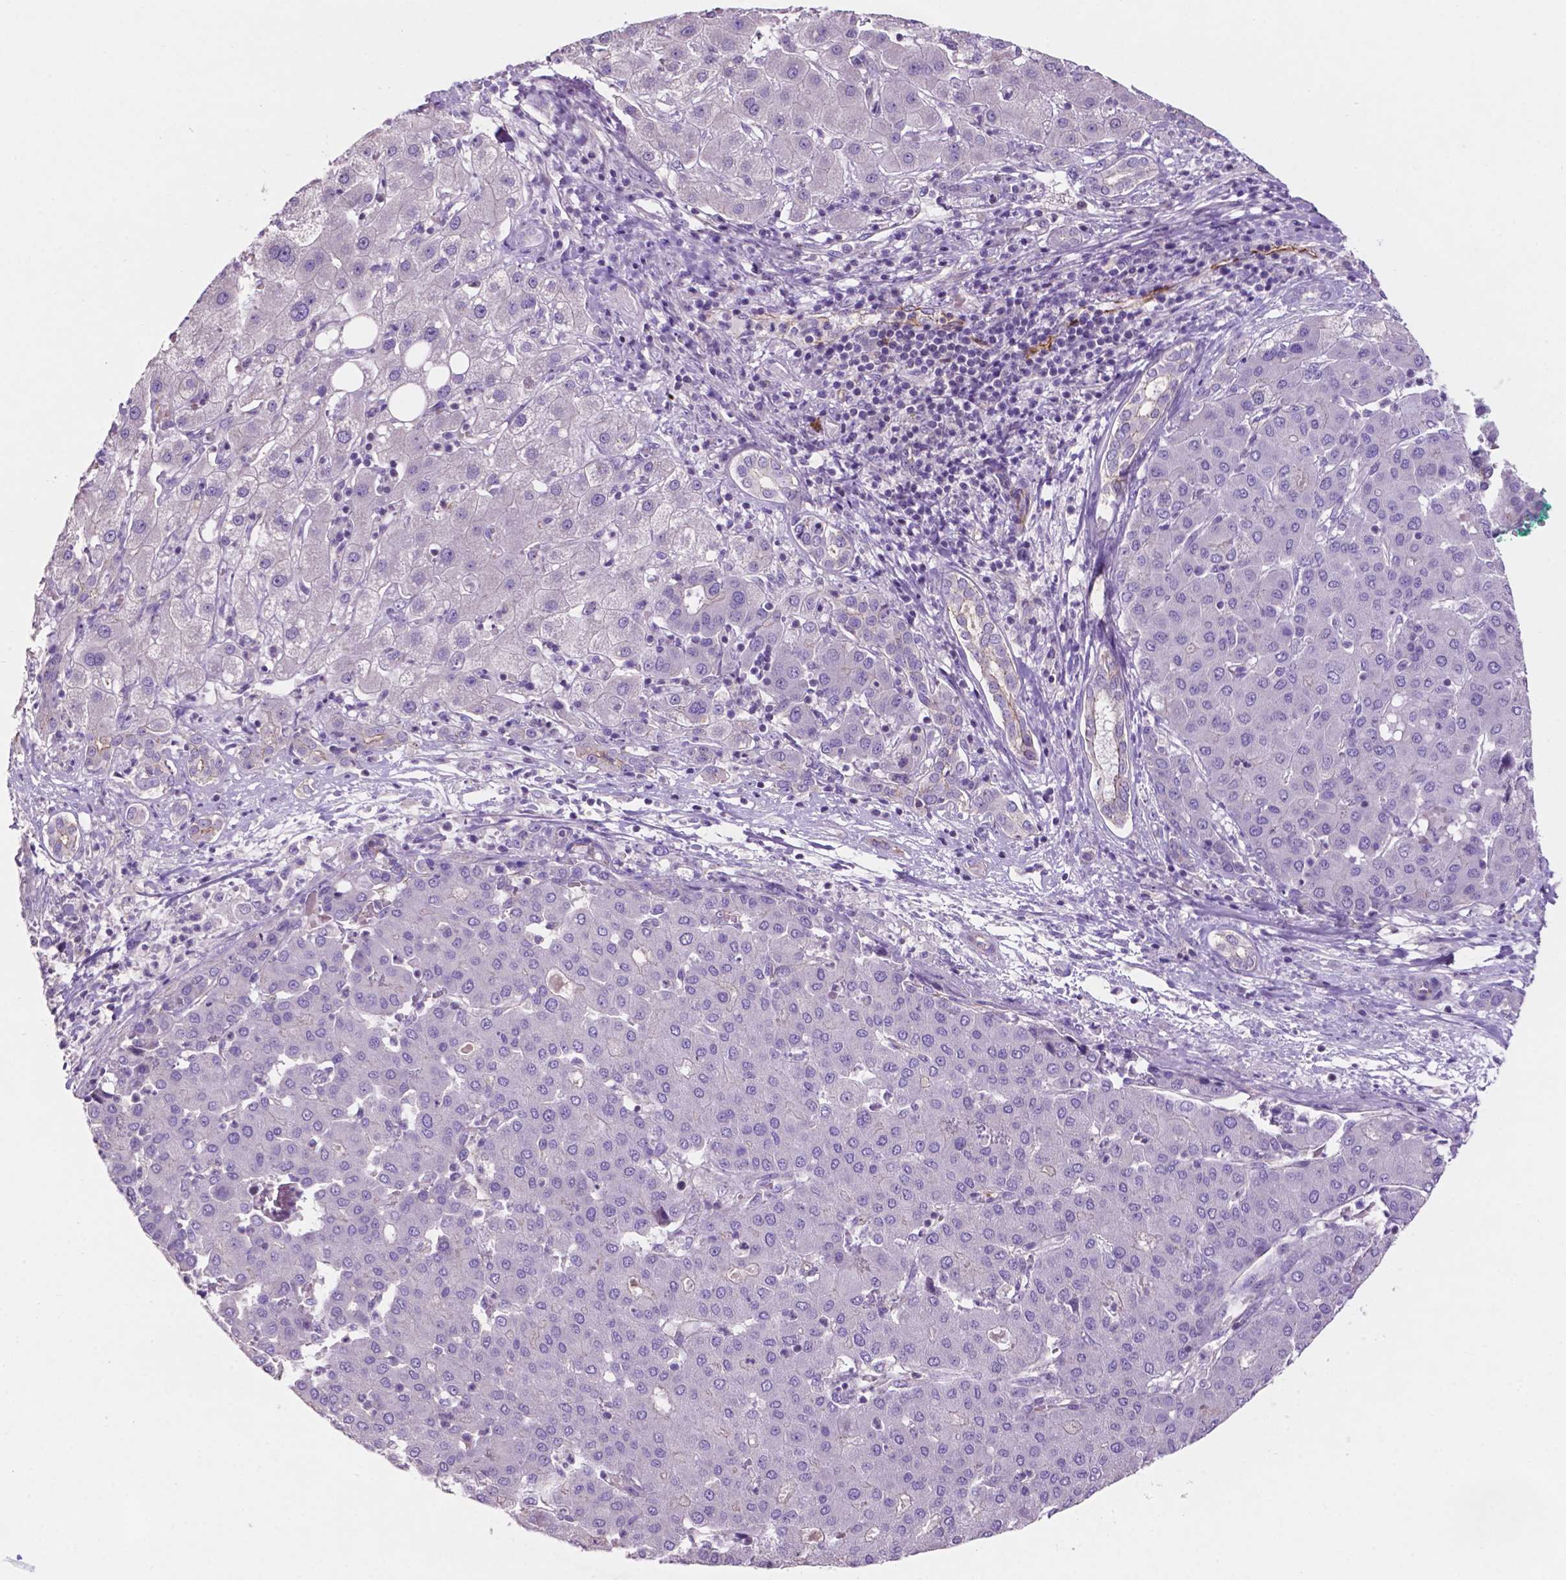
{"staining": {"intensity": "negative", "quantity": "none", "location": "none"}, "tissue": "liver cancer", "cell_type": "Tumor cells", "image_type": "cancer", "snomed": [{"axis": "morphology", "description": "Carcinoma, Hepatocellular, NOS"}, {"axis": "topography", "description": "Liver"}], "caption": "Immunohistochemical staining of human liver cancer (hepatocellular carcinoma) exhibits no significant positivity in tumor cells. The staining is performed using DAB brown chromogen with nuclei counter-stained in using hematoxylin.", "gene": "ARL5C", "patient": {"sex": "male", "age": 65}}